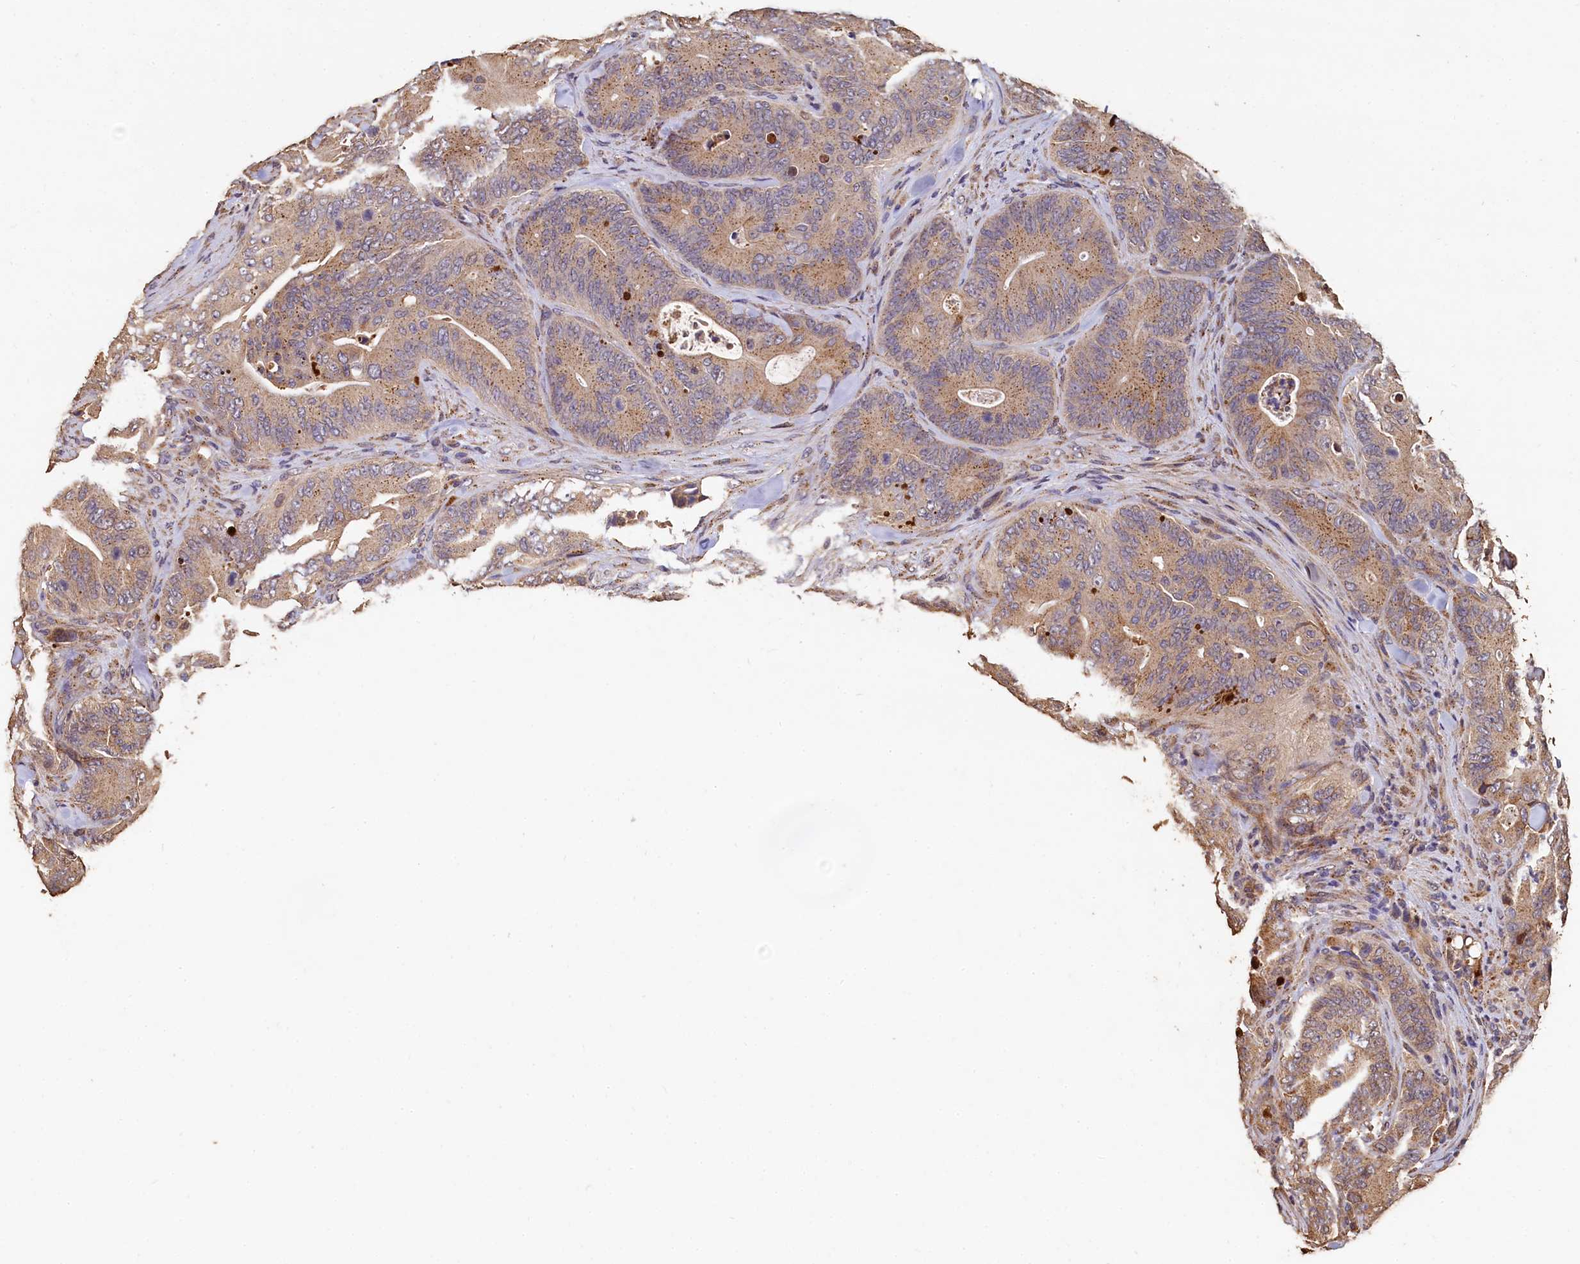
{"staining": {"intensity": "strong", "quantity": "25%-75%", "location": "cytoplasmic/membranous"}, "tissue": "colorectal cancer", "cell_type": "Tumor cells", "image_type": "cancer", "snomed": [{"axis": "morphology", "description": "Normal tissue, NOS"}, {"axis": "topography", "description": "Colon"}], "caption": "The micrograph demonstrates immunohistochemical staining of colorectal cancer. There is strong cytoplasmic/membranous expression is present in about 25%-75% of tumor cells. The staining was performed using DAB to visualize the protein expression in brown, while the nuclei were stained in blue with hematoxylin (Magnification: 20x).", "gene": "LSM4", "patient": {"sex": "female", "age": 82}}